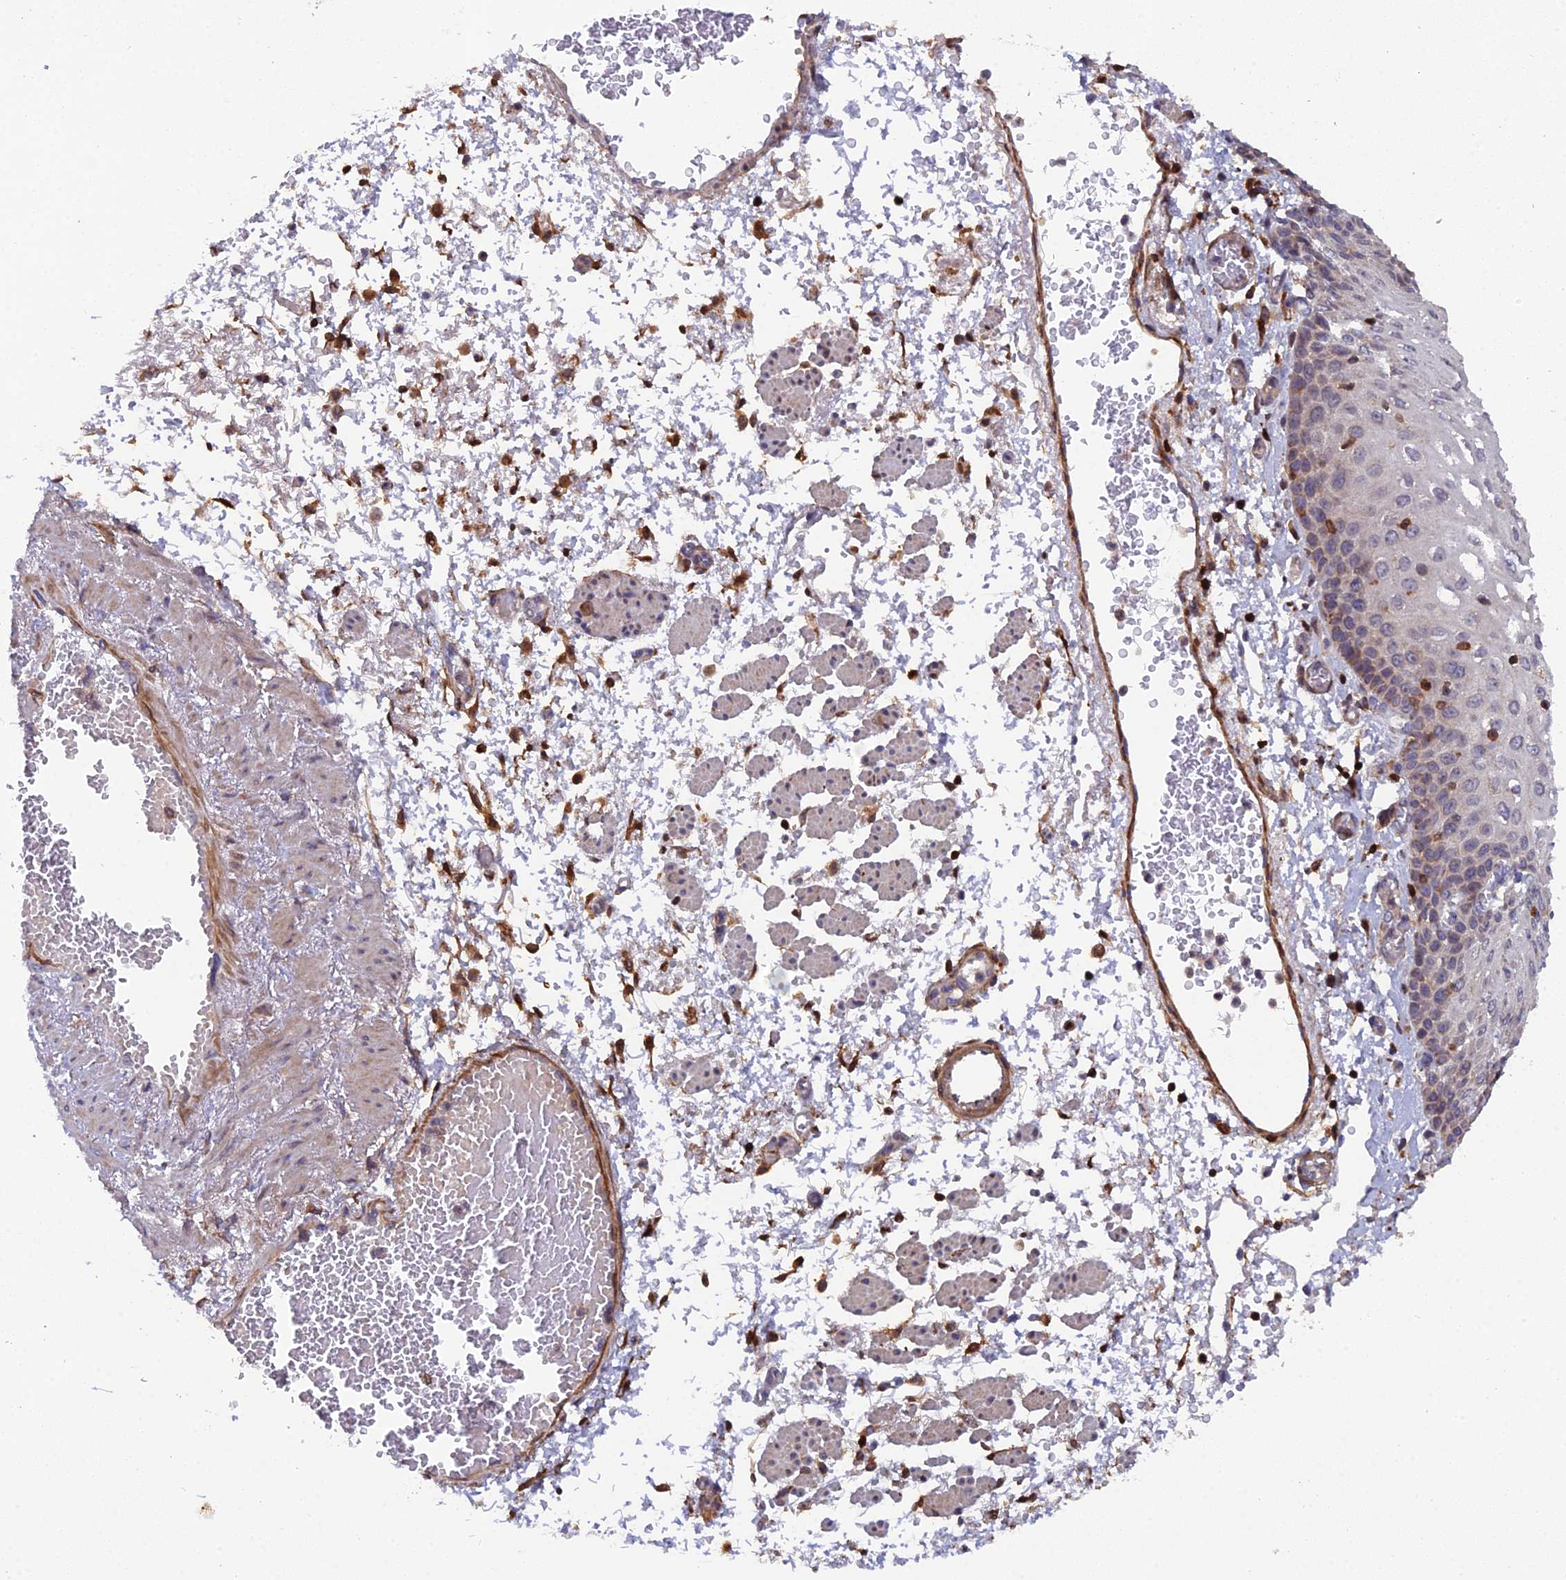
{"staining": {"intensity": "moderate", "quantity": "<25%", "location": "cytoplasmic/membranous"}, "tissue": "esophagus", "cell_type": "Squamous epithelial cells", "image_type": "normal", "snomed": [{"axis": "morphology", "description": "Normal tissue, NOS"}, {"axis": "topography", "description": "Esophagus"}], "caption": "Brown immunohistochemical staining in benign esophagus exhibits moderate cytoplasmic/membranous expression in about <25% of squamous epithelial cells.", "gene": "GALK2", "patient": {"sex": "male", "age": 81}}